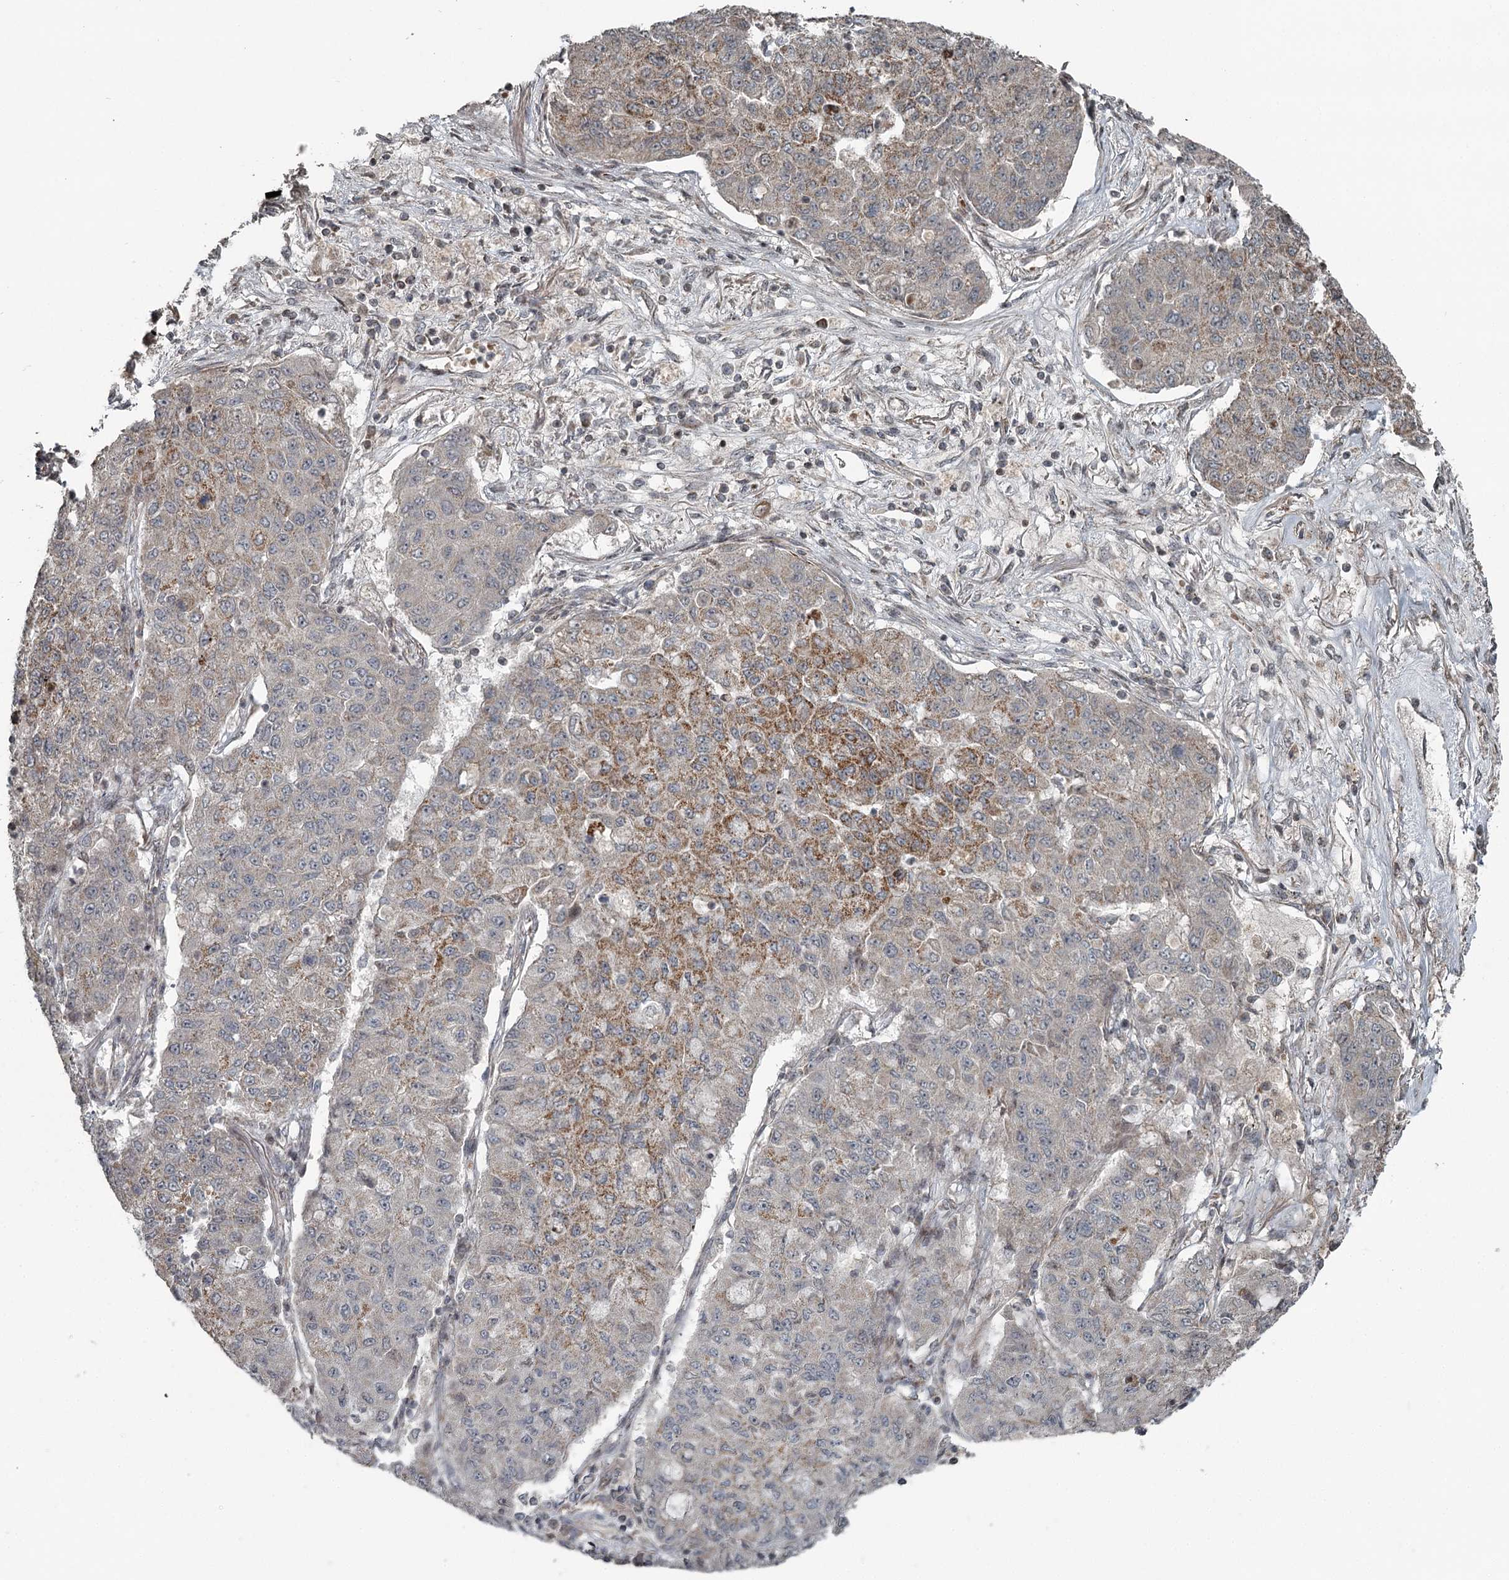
{"staining": {"intensity": "moderate", "quantity": "25%-75%", "location": "cytoplasmic/membranous"}, "tissue": "lung cancer", "cell_type": "Tumor cells", "image_type": "cancer", "snomed": [{"axis": "morphology", "description": "Squamous cell carcinoma, NOS"}, {"axis": "topography", "description": "Lung"}], "caption": "A medium amount of moderate cytoplasmic/membranous positivity is identified in about 25%-75% of tumor cells in lung cancer (squamous cell carcinoma) tissue. Using DAB (3,3'-diaminobenzidine) (brown) and hematoxylin (blue) stains, captured at high magnification using brightfield microscopy.", "gene": "RASSF8", "patient": {"sex": "male", "age": 74}}